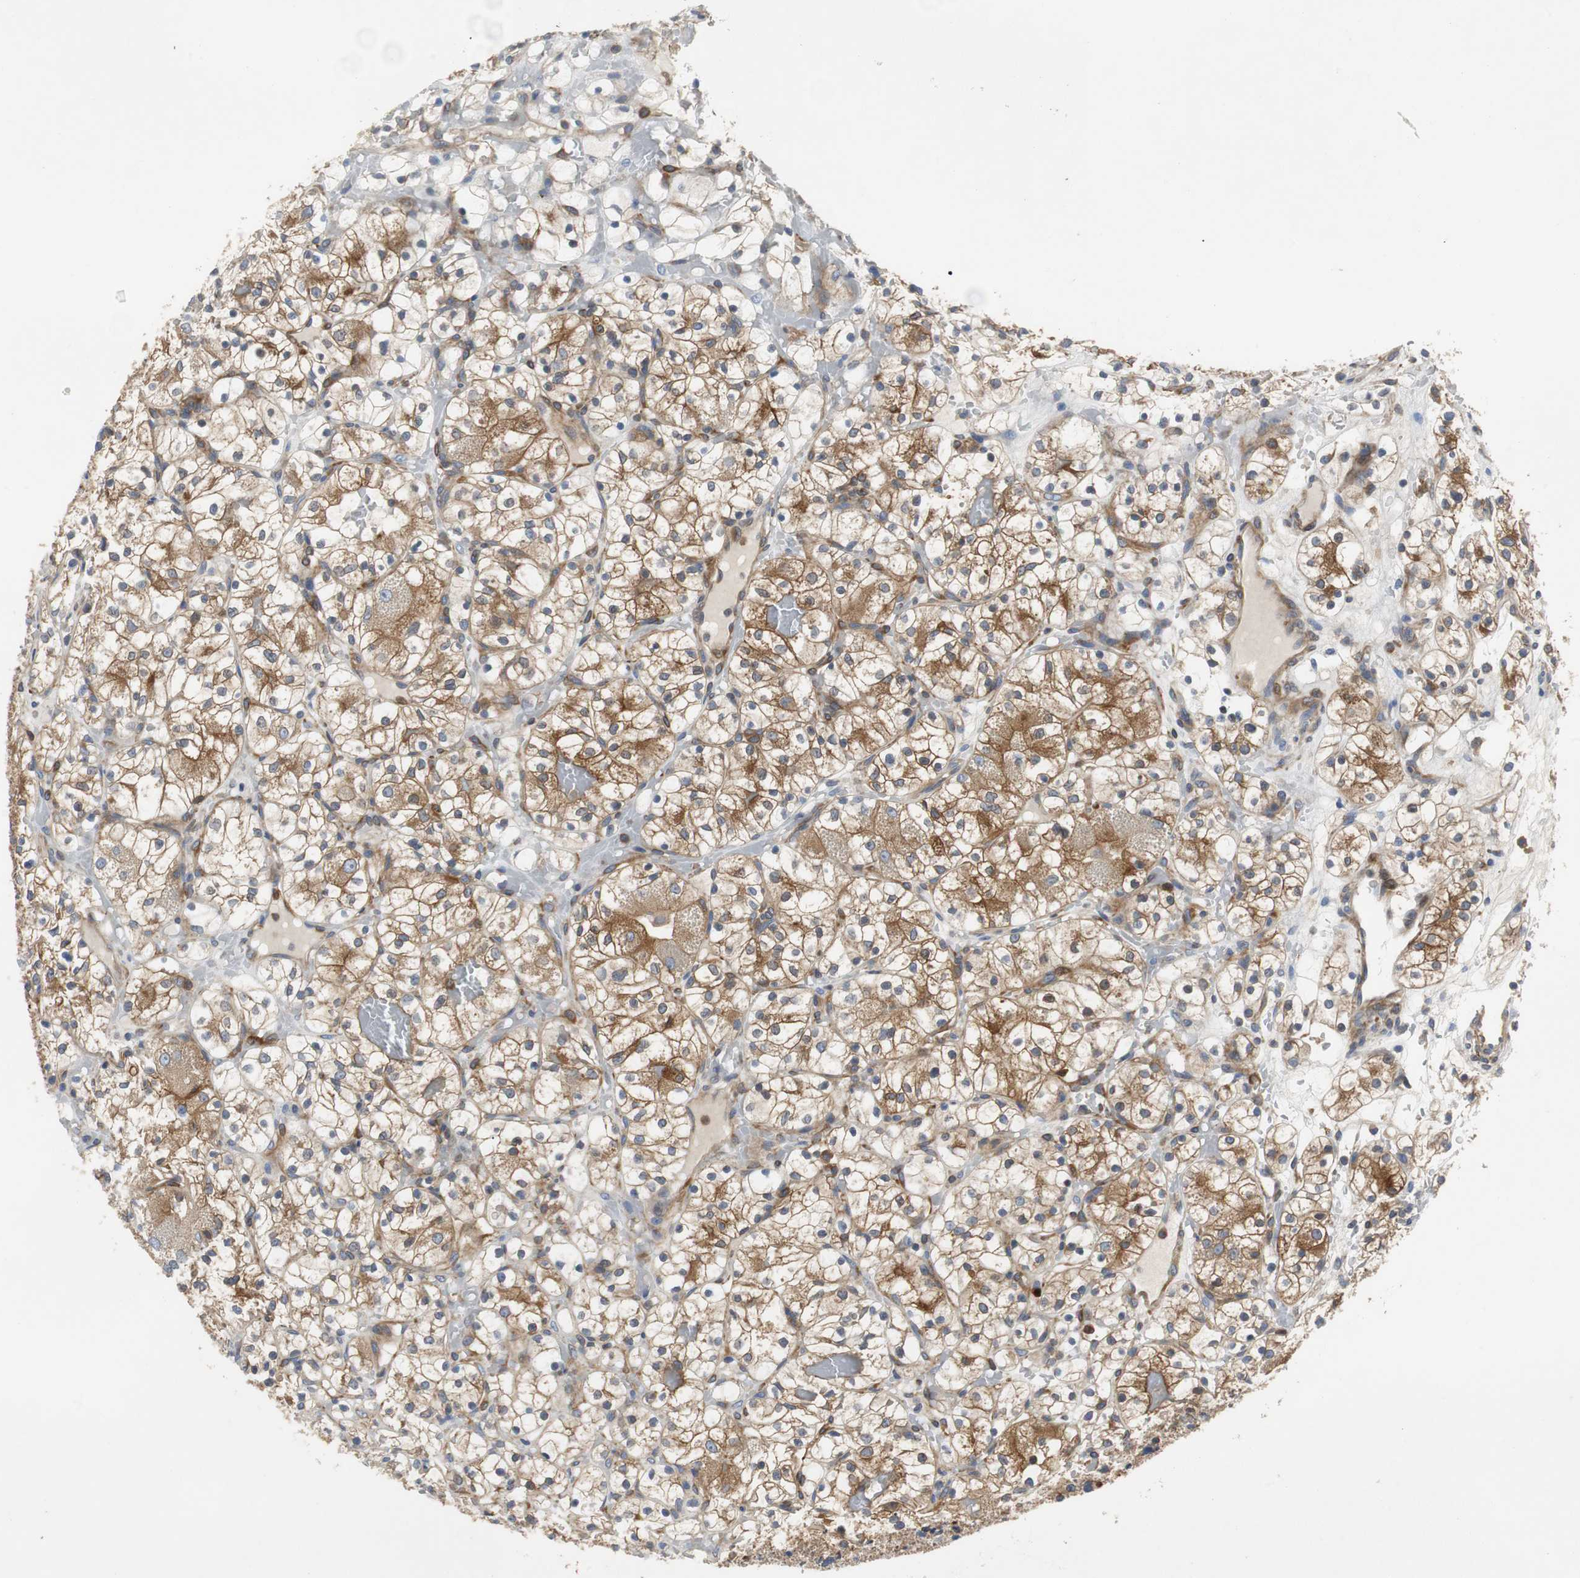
{"staining": {"intensity": "moderate", "quantity": "25%-75%", "location": "cytoplasmic/membranous"}, "tissue": "renal cancer", "cell_type": "Tumor cells", "image_type": "cancer", "snomed": [{"axis": "morphology", "description": "Adenocarcinoma, NOS"}, {"axis": "topography", "description": "Kidney"}], "caption": "Protein expression analysis of human adenocarcinoma (renal) reveals moderate cytoplasmic/membranous staining in about 25%-75% of tumor cells.", "gene": "GYS1", "patient": {"sex": "female", "age": 60}}